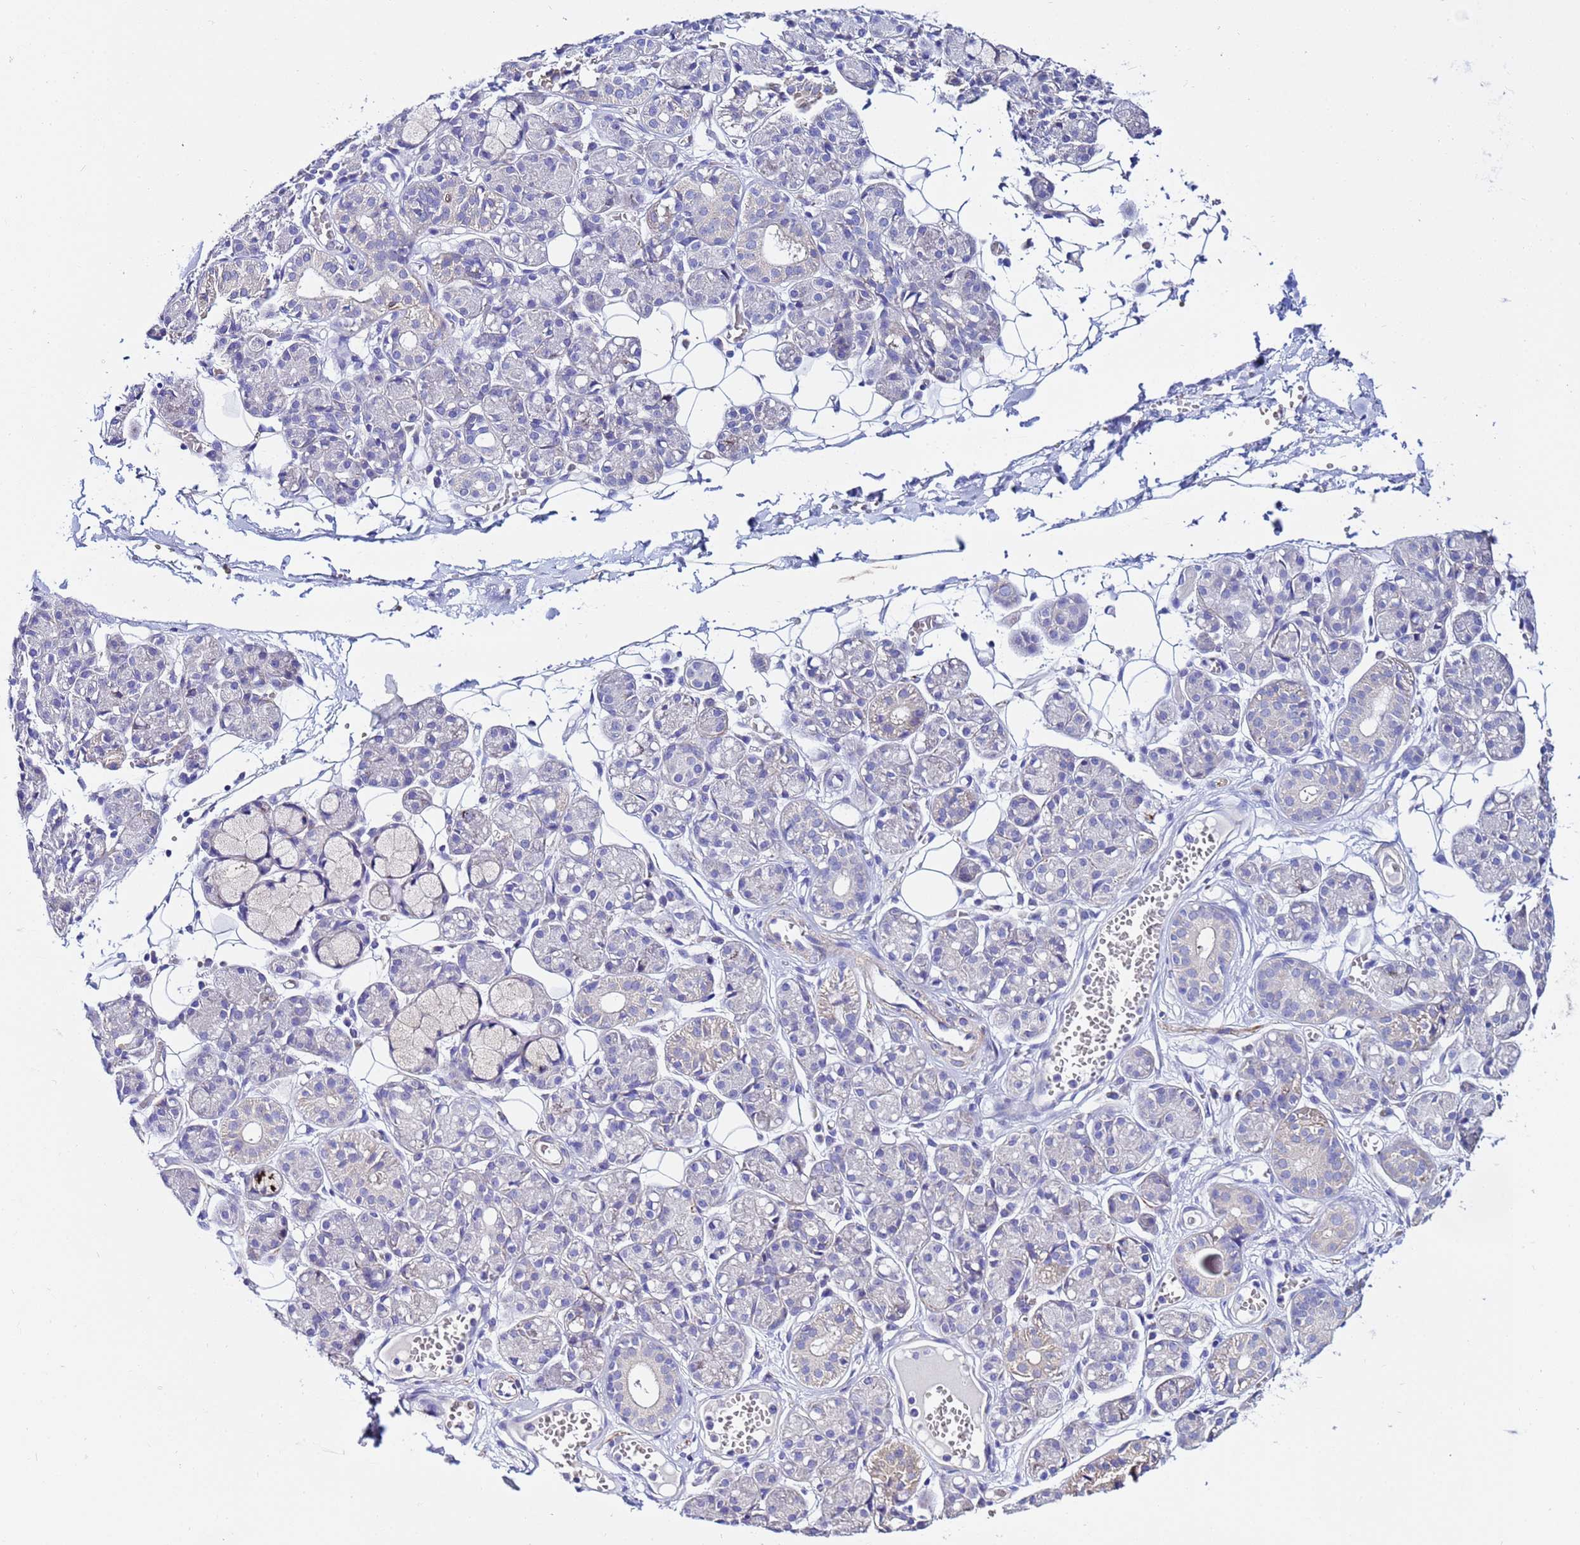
{"staining": {"intensity": "strong", "quantity": "<25%", "location": "cytoplasmic/membranous"}, "tissue": "salivary gland", "cell_type": "Glandular cells", "image_type": "normal", "snomed": [{"axis": "morphology", "description": "Normal tissue, NOS"}, {"axis": "topography", "description": "Salivary gland"}], "caption": "Salivary gland stained with immunohistochemistry (IHC) shows strong cytoplasmic/membranous positivity in about <25% of glandular cells.", "gene": "USP18", "patient": {"sex": "male", "age": 63}}